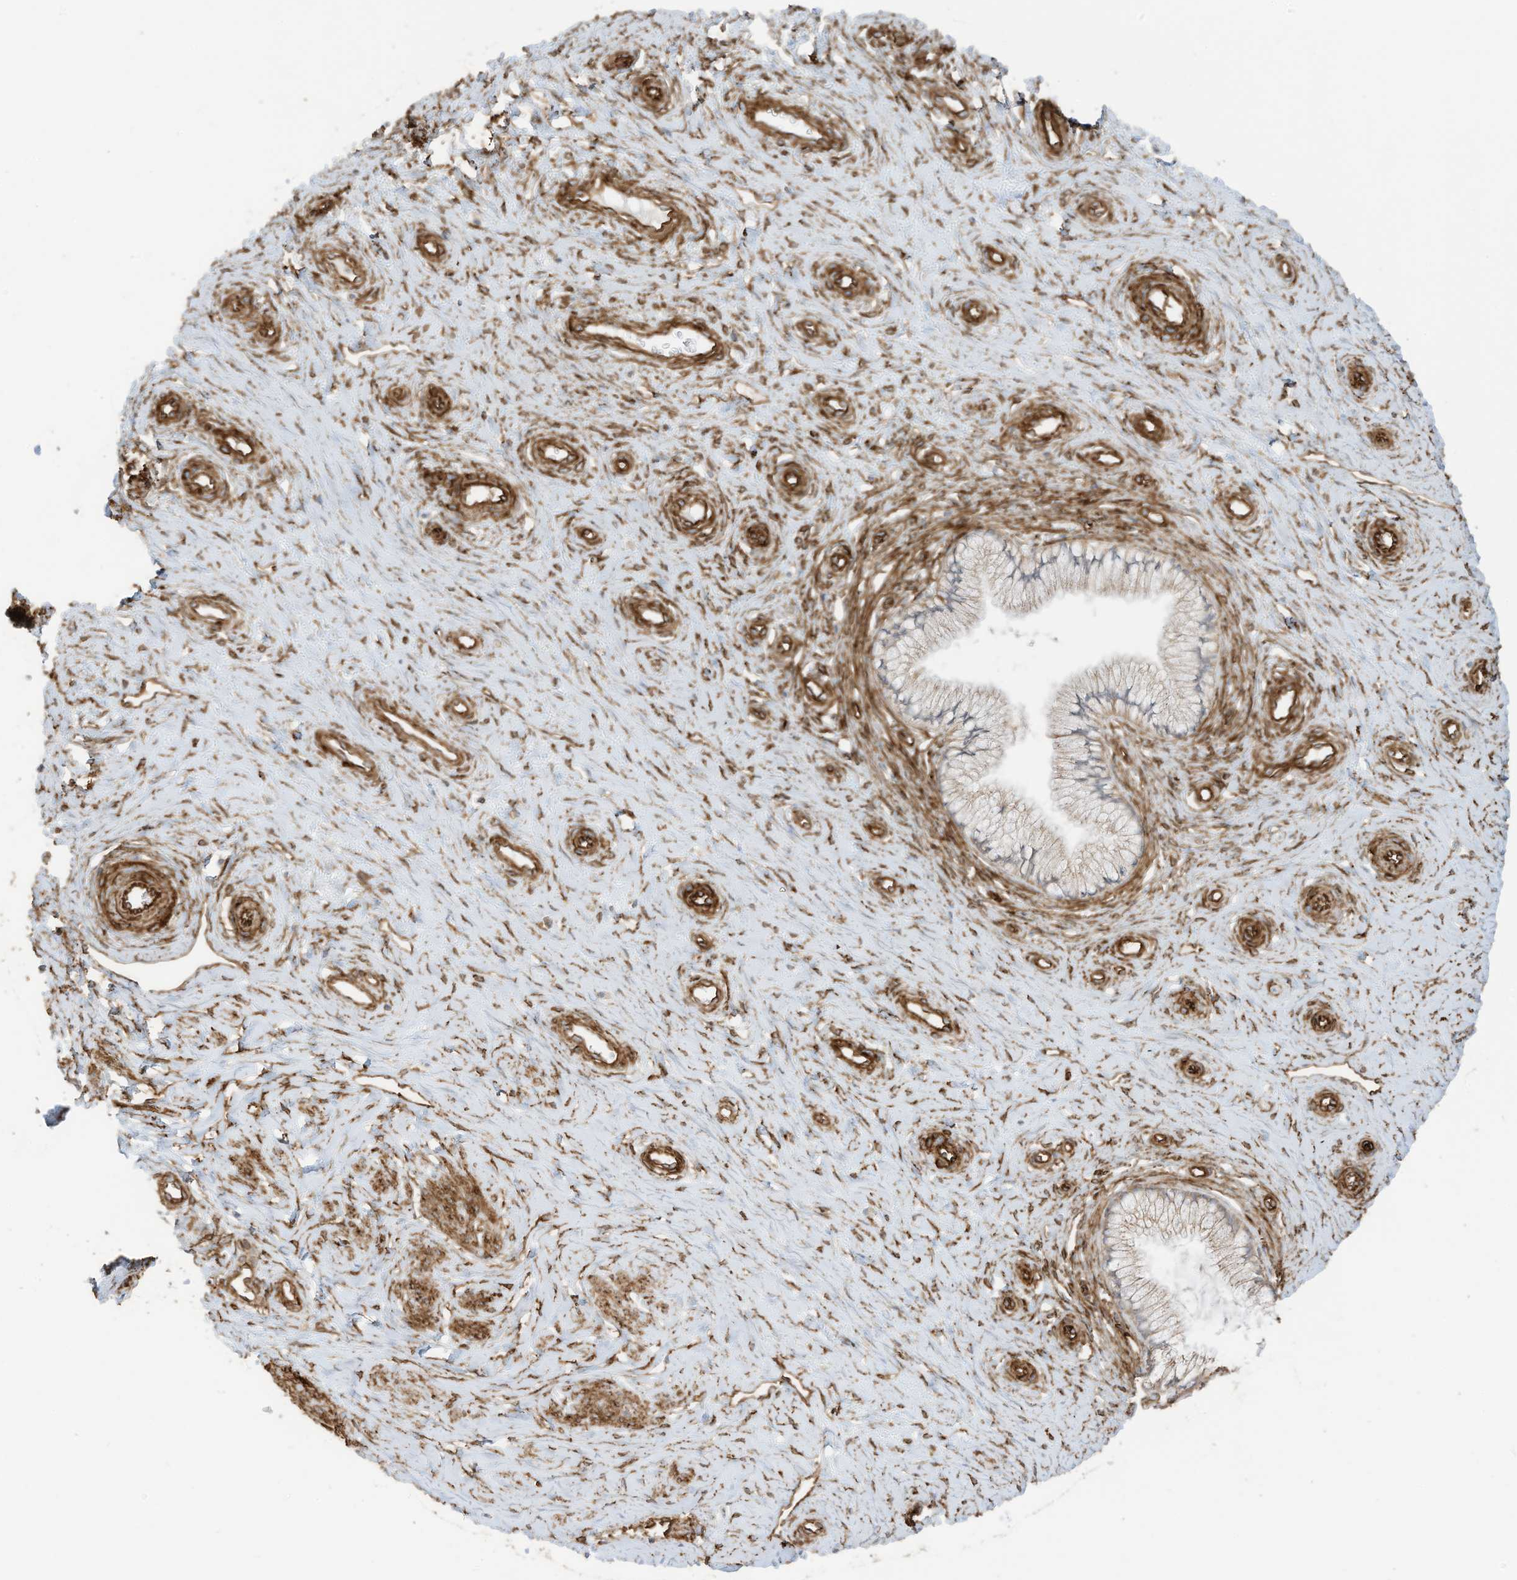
{"staining": {"intensity": "weak", "quantity": "25%-75%", "location": "cytoplasmic/membranous"}, "tissue": "cervix", "cell_type": "Glandular cells", "image_type": "normal", "snomed": [{"axis": "morphology", "description": "Normal tissue, NOS"}, {"axis": "topography", "description": "Cervix"}], "caption": "Immunohistochemical staining of normal cervix reveals low levels of weak cytoplasmic/membranous positivity in about 25%-75% of glandular cells.", "gene": "ABCB7", "patient": {"sex": "female", "age": 36}}